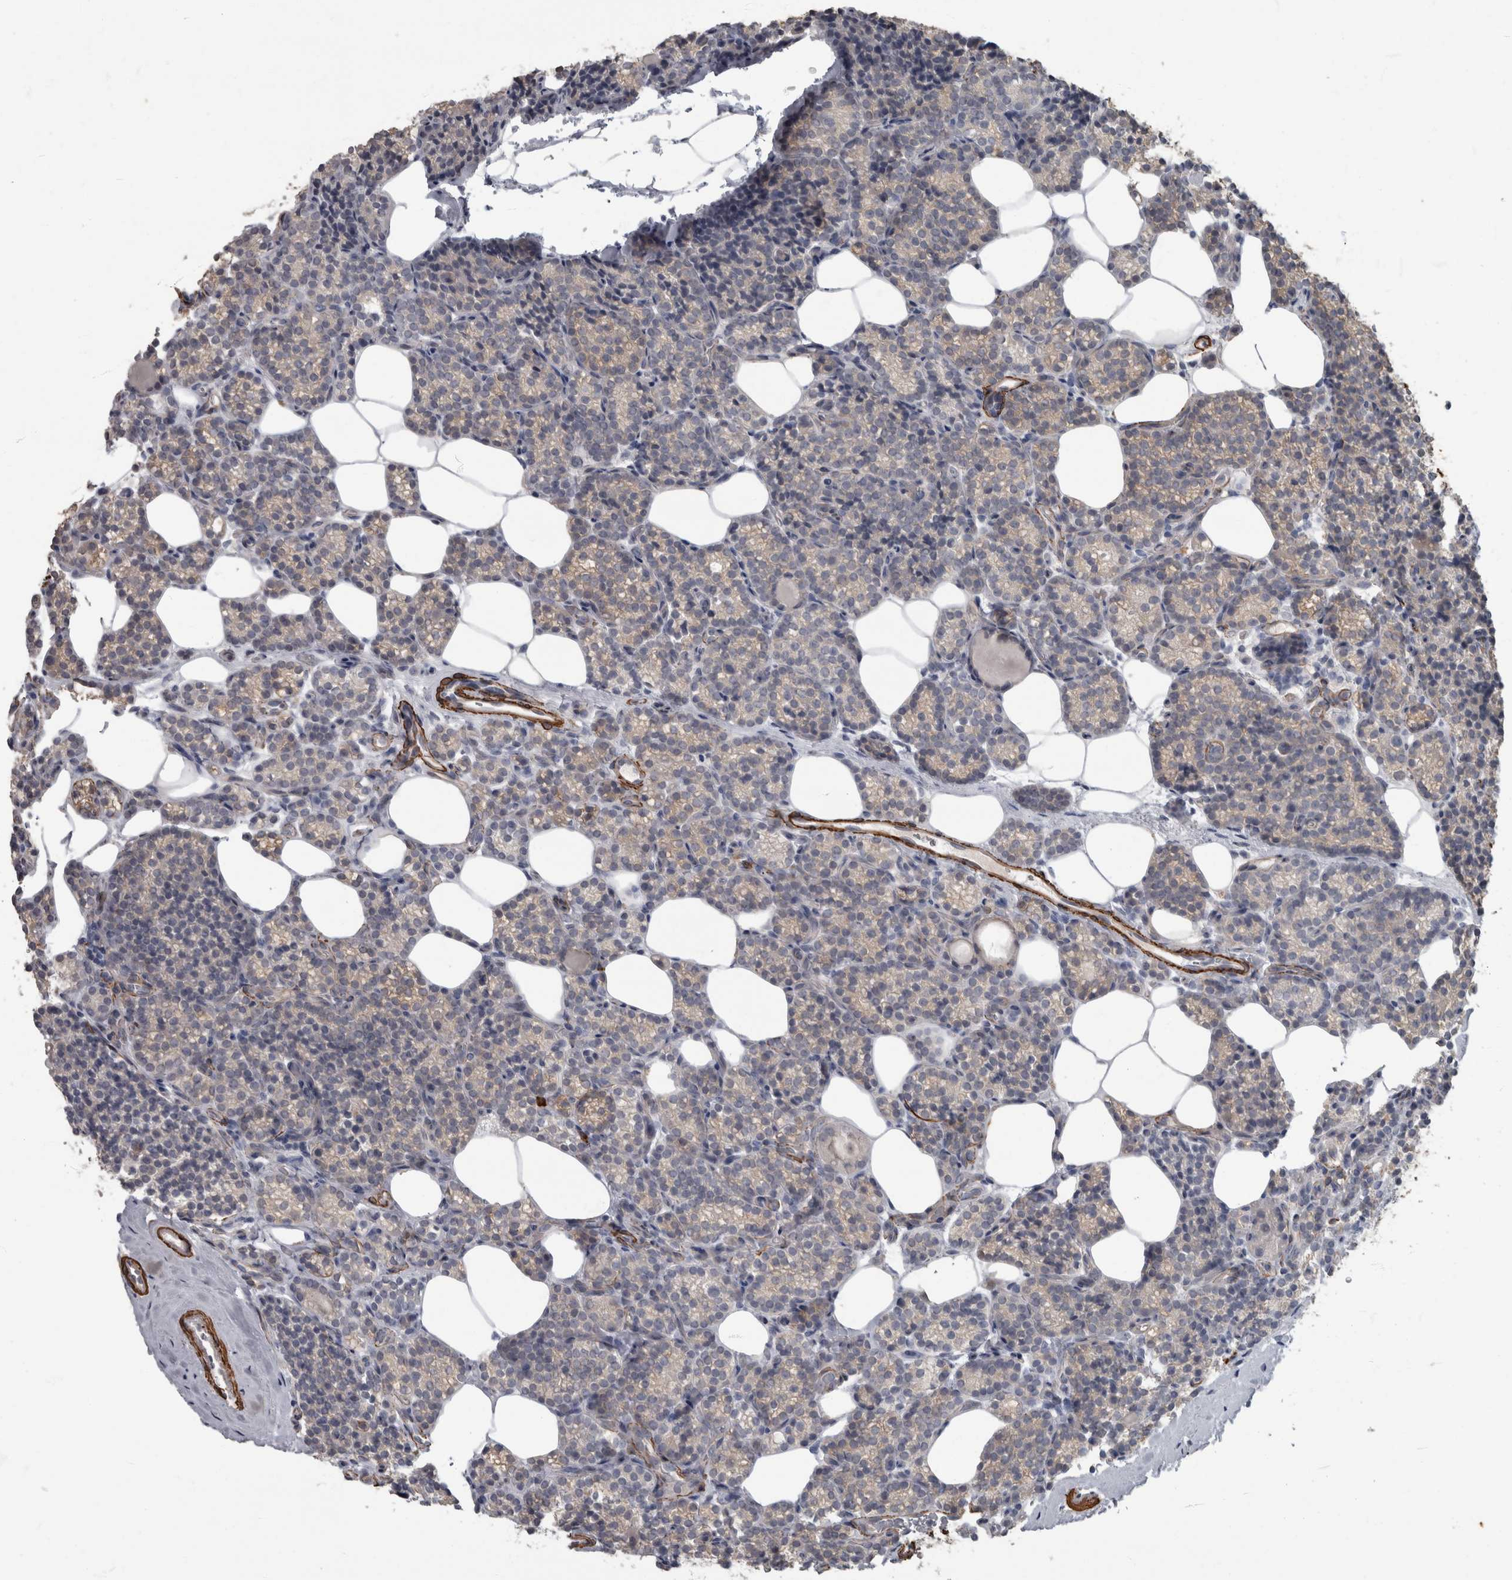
{"staining": {"intensity": "negative", "quantity": "none", "location": "none"}, "tissue": "parathyroid gland", "cell_type": "Glandular cells", "image_type": "normal", "snomed": [{"axis": "morphology", "description": "Normal tissue, NOS"}, {"axis": "topography", "description": "Parathyroid gland"}], "caption": "Immunohistochemistry (IHC) of benign parathyroid gland shows no expression in glandular cells.", "gene": "MASTL", "patient": {"sex": "male", "age": 85}}